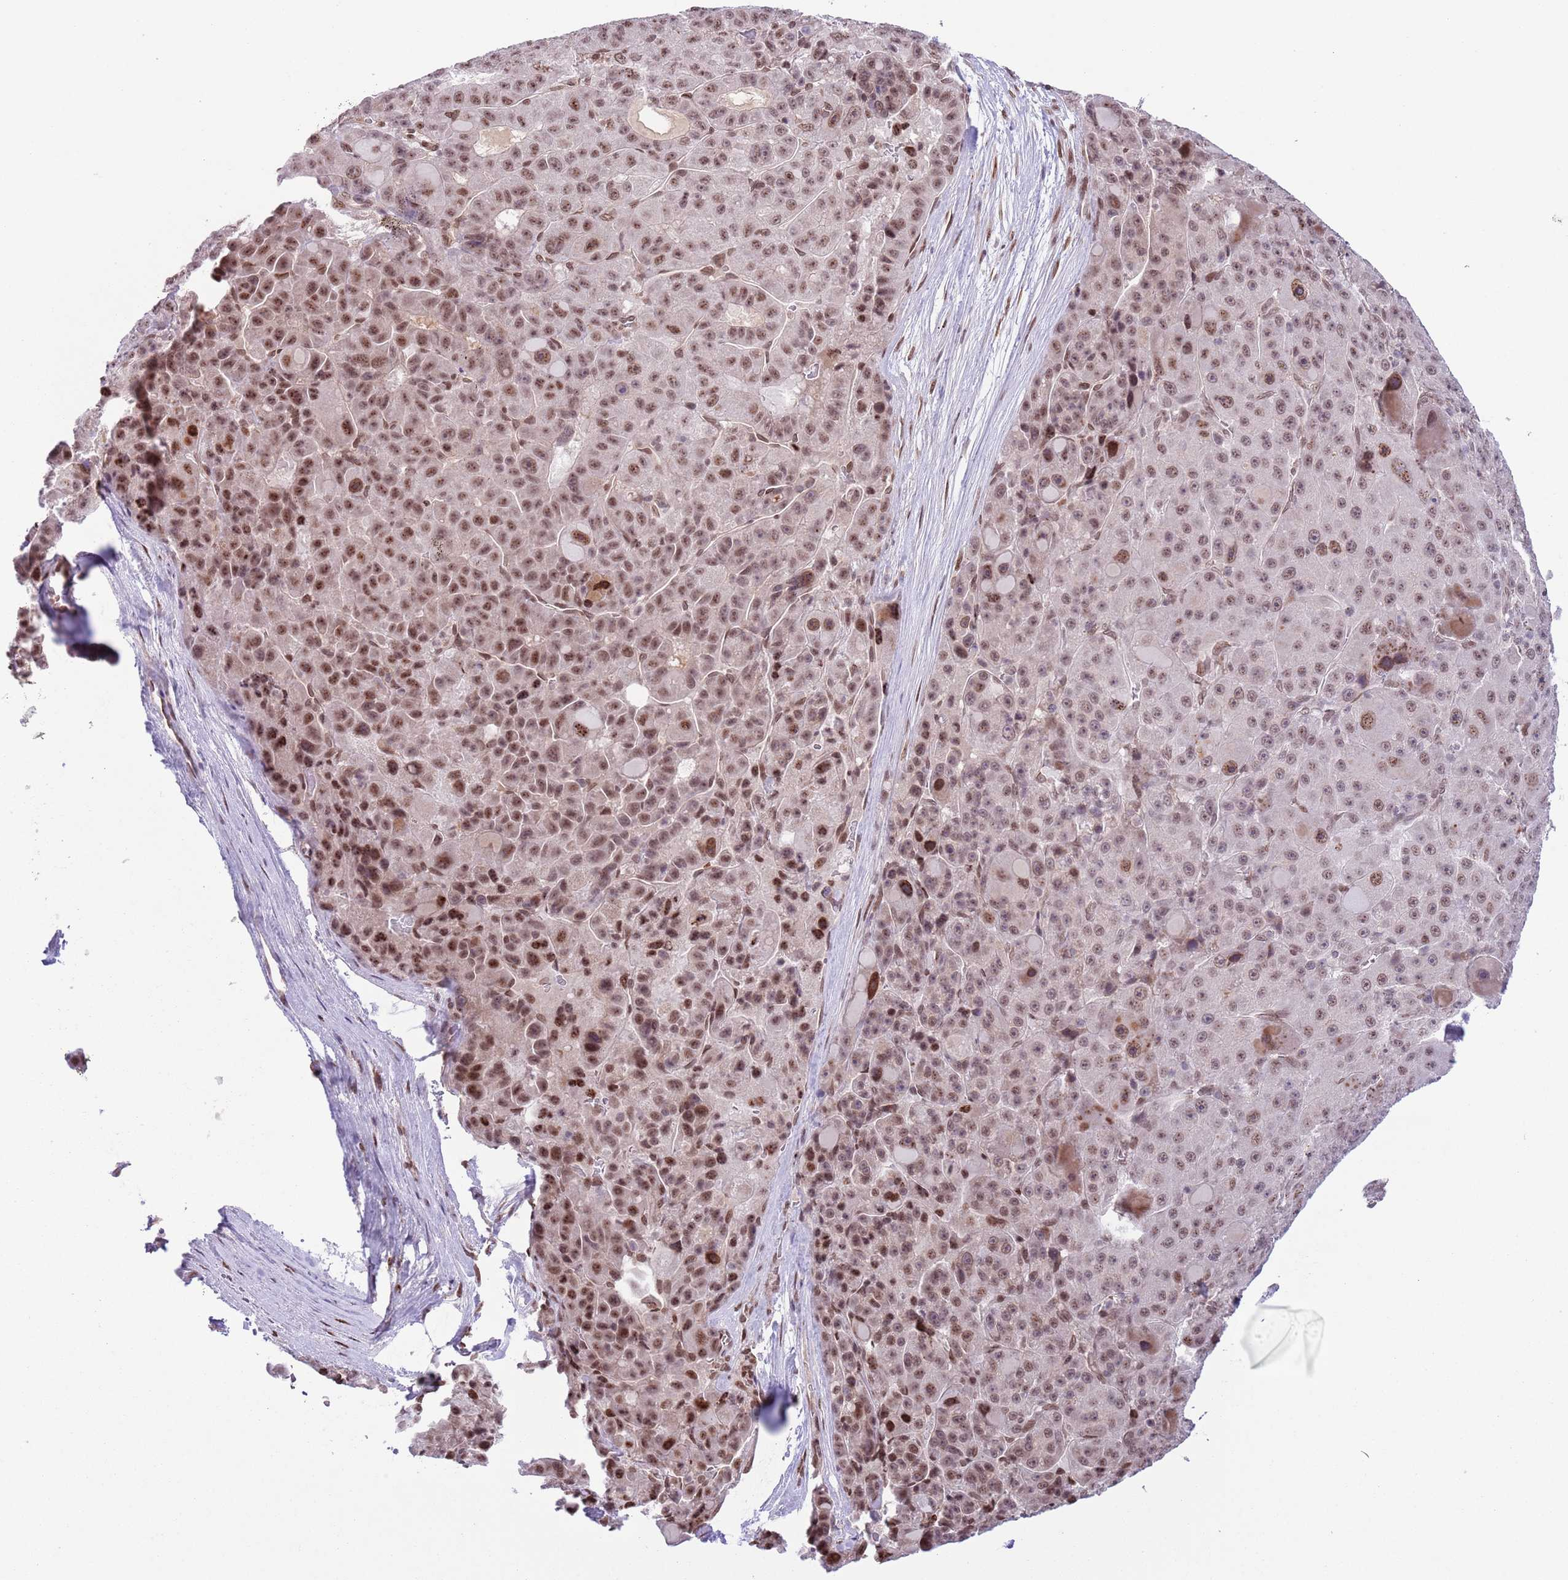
{"staining": {"intensity": "moderate", "quantity": ">75%", "location": "nuclear"}, "tissue": "liver cancer", "cell_type": "Tumor cells", "image_type": "cancer", "snomed": [{"axis": "morphology", "description": "Carcinoma, Hepatocellular, NOS"}, {"axis": "topography", "description": "Liver"}], "caption": "Immunohistochemistry (IHC) micrograph of liver hepatocellular carcinoma stained for a protein (brown), which reveals medium levels of moderate nuclear positivity in approximately >75% of tumor cells.", "gene": "SIPA1L3", "patient": {"sex": "male", "age": 76}}